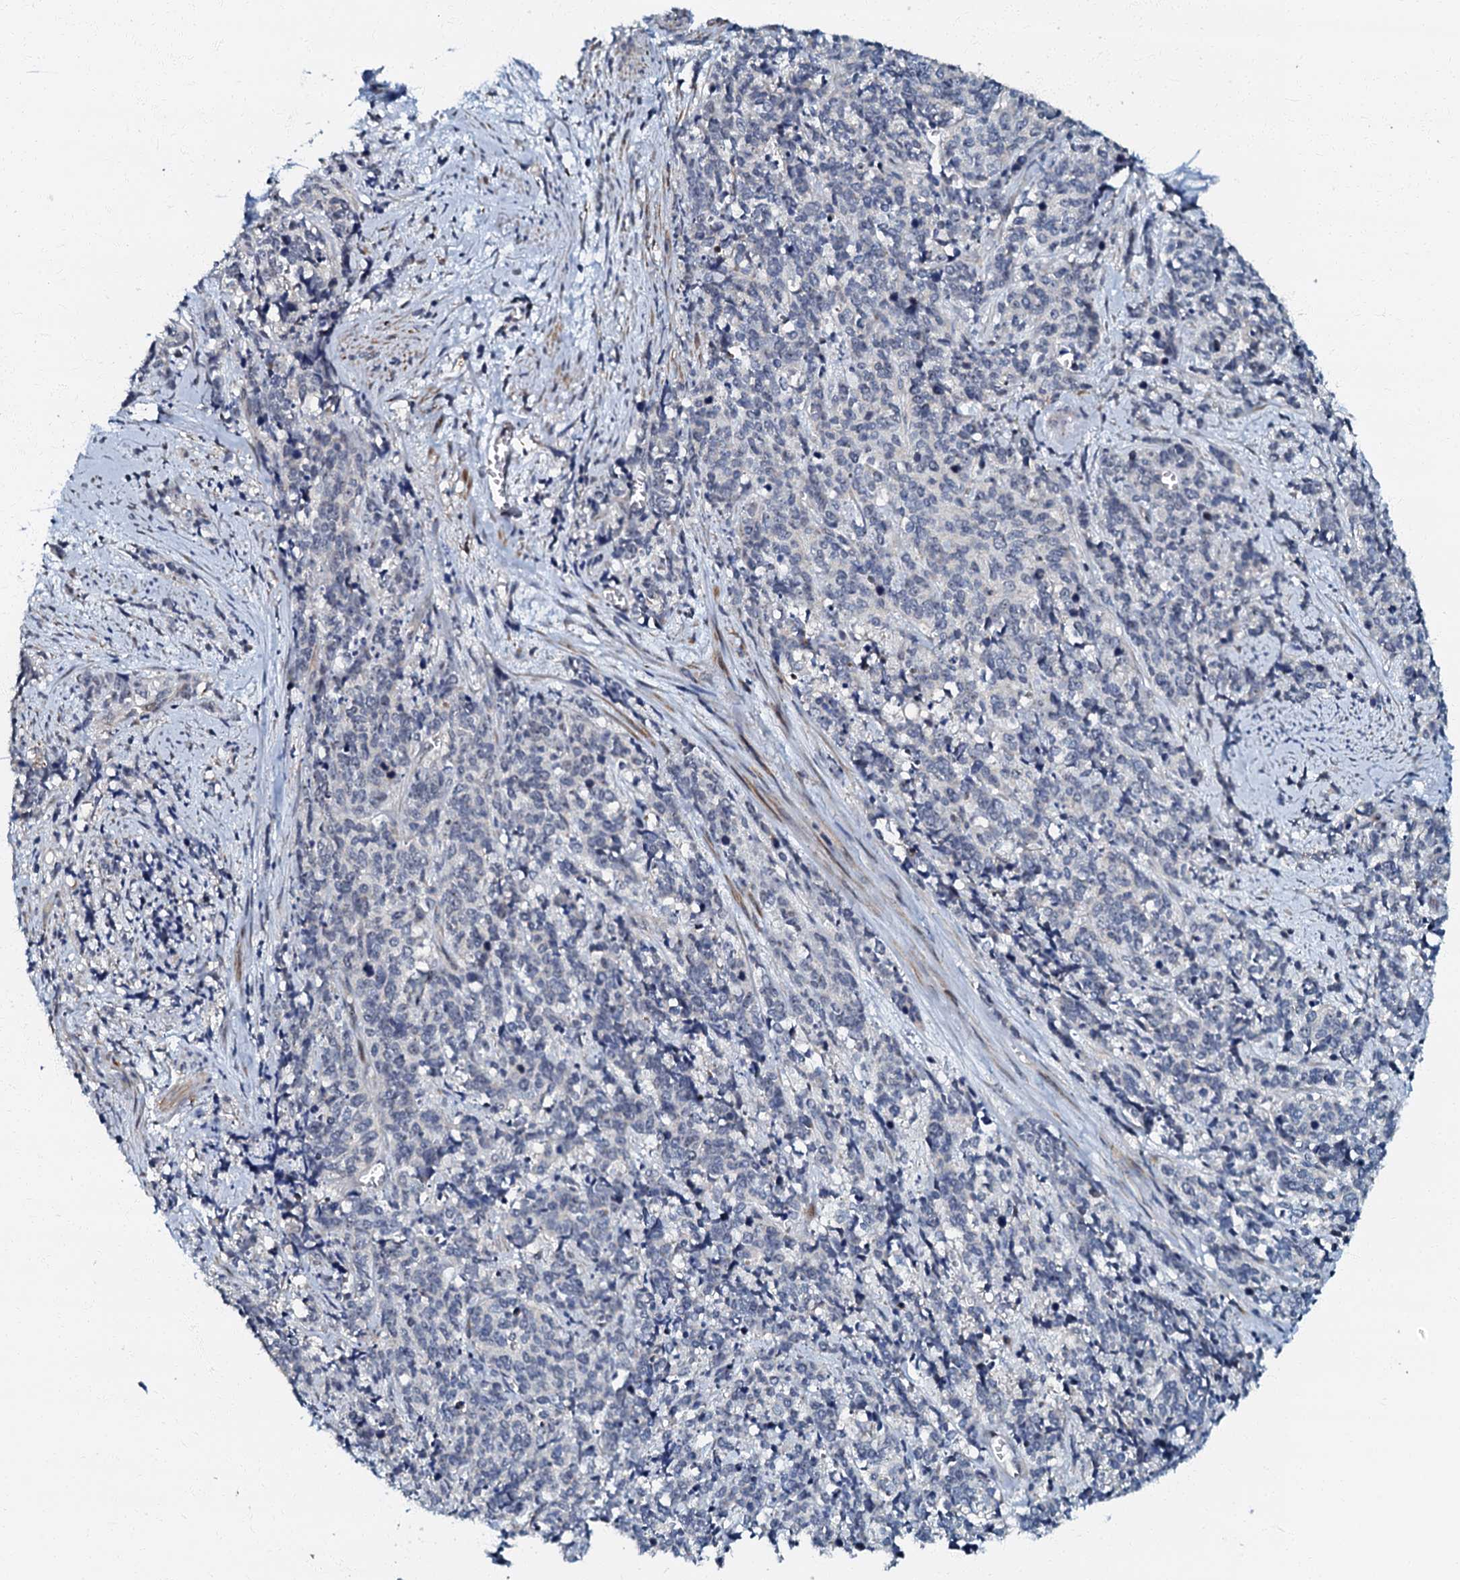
{"staining": {"intensity": "negative", "quantity": "none", "location": "none"}, "tissue": "cervical cancer", "cell_type": "Tumor cells", "image_type": "cancer", "snomed": [{"axis": "morphology", "description": "Squamous cell carcinoma, NOS"}, {"axis": "topography", "description": "Cervix"}], "caption": "Immunohistochemistry (IHC) image of neoplastic tissue: squamous cell carcinoma (cervical) stained with DAB (3,3'-diaminobenzidine) displays no significant protein expression in tumor cells.", "gene": "OLAH", "patient": {"sex": "female", "age": 60}}